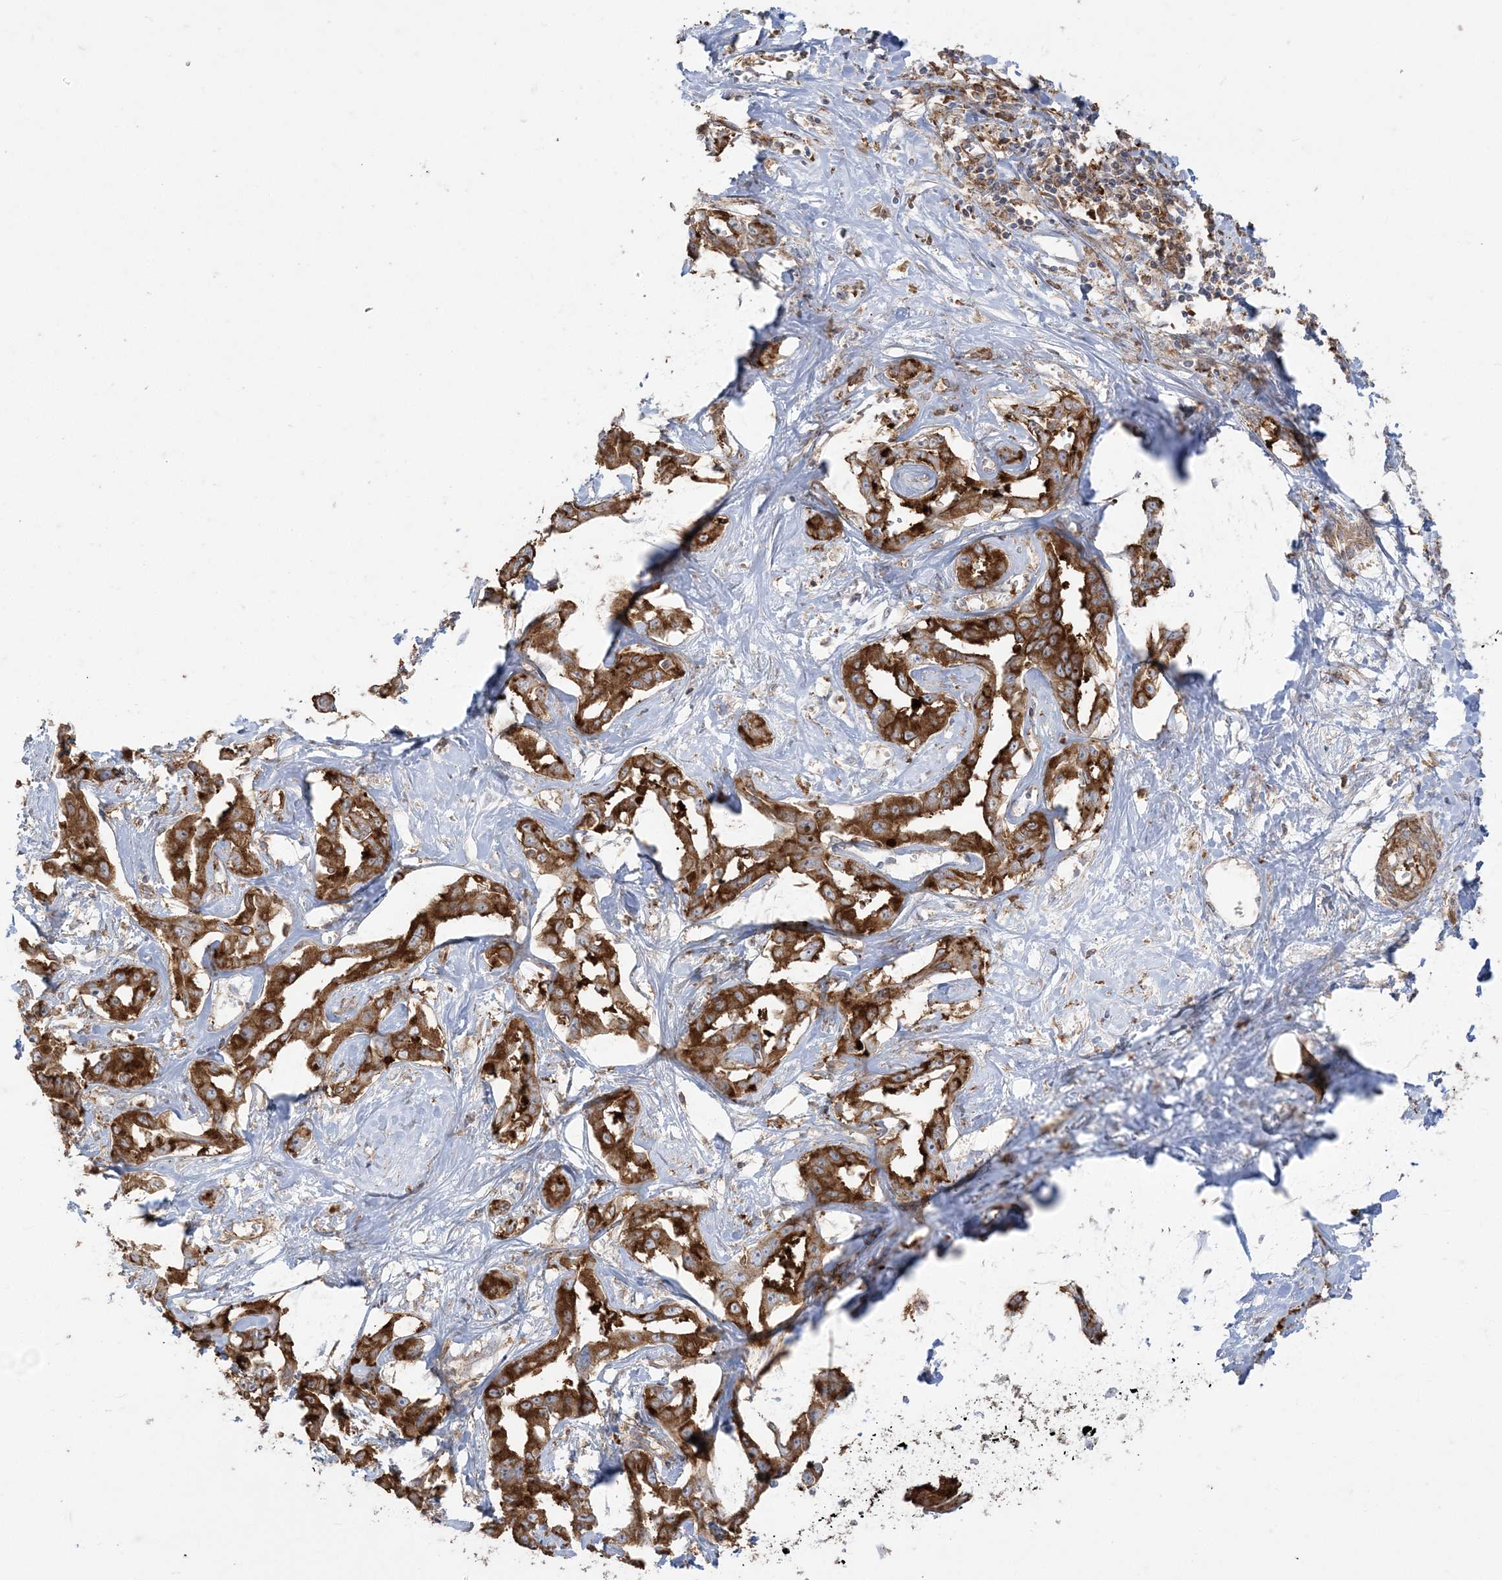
{"staining": {"intensity": "strong", "quantity": ">75%", "location": "cytoplasmic/membranous"}, "tissue": "liver cancer", "cell_type": "Tumor cells", "image_type": "cancer", "snomed": [{"axis": "morphology", "description": "Cholangiocarcinoma"}, {"axis": "topography", "description": "Liver"}], "caption": "IHC staining of cholangiocarcinoma (liver), which exhibits high levels of strong cytoplasmic/membranous expression in approximately >75% of tumor cells indicating strong cytoplasmic/membranous protein positivity. The staining was performed using DAB (brown) for protein detection and nuclei were counterstained in hematoxylin (blue).", "gene": "DERL3", "patient": {"sex": "male", "age": 59}}